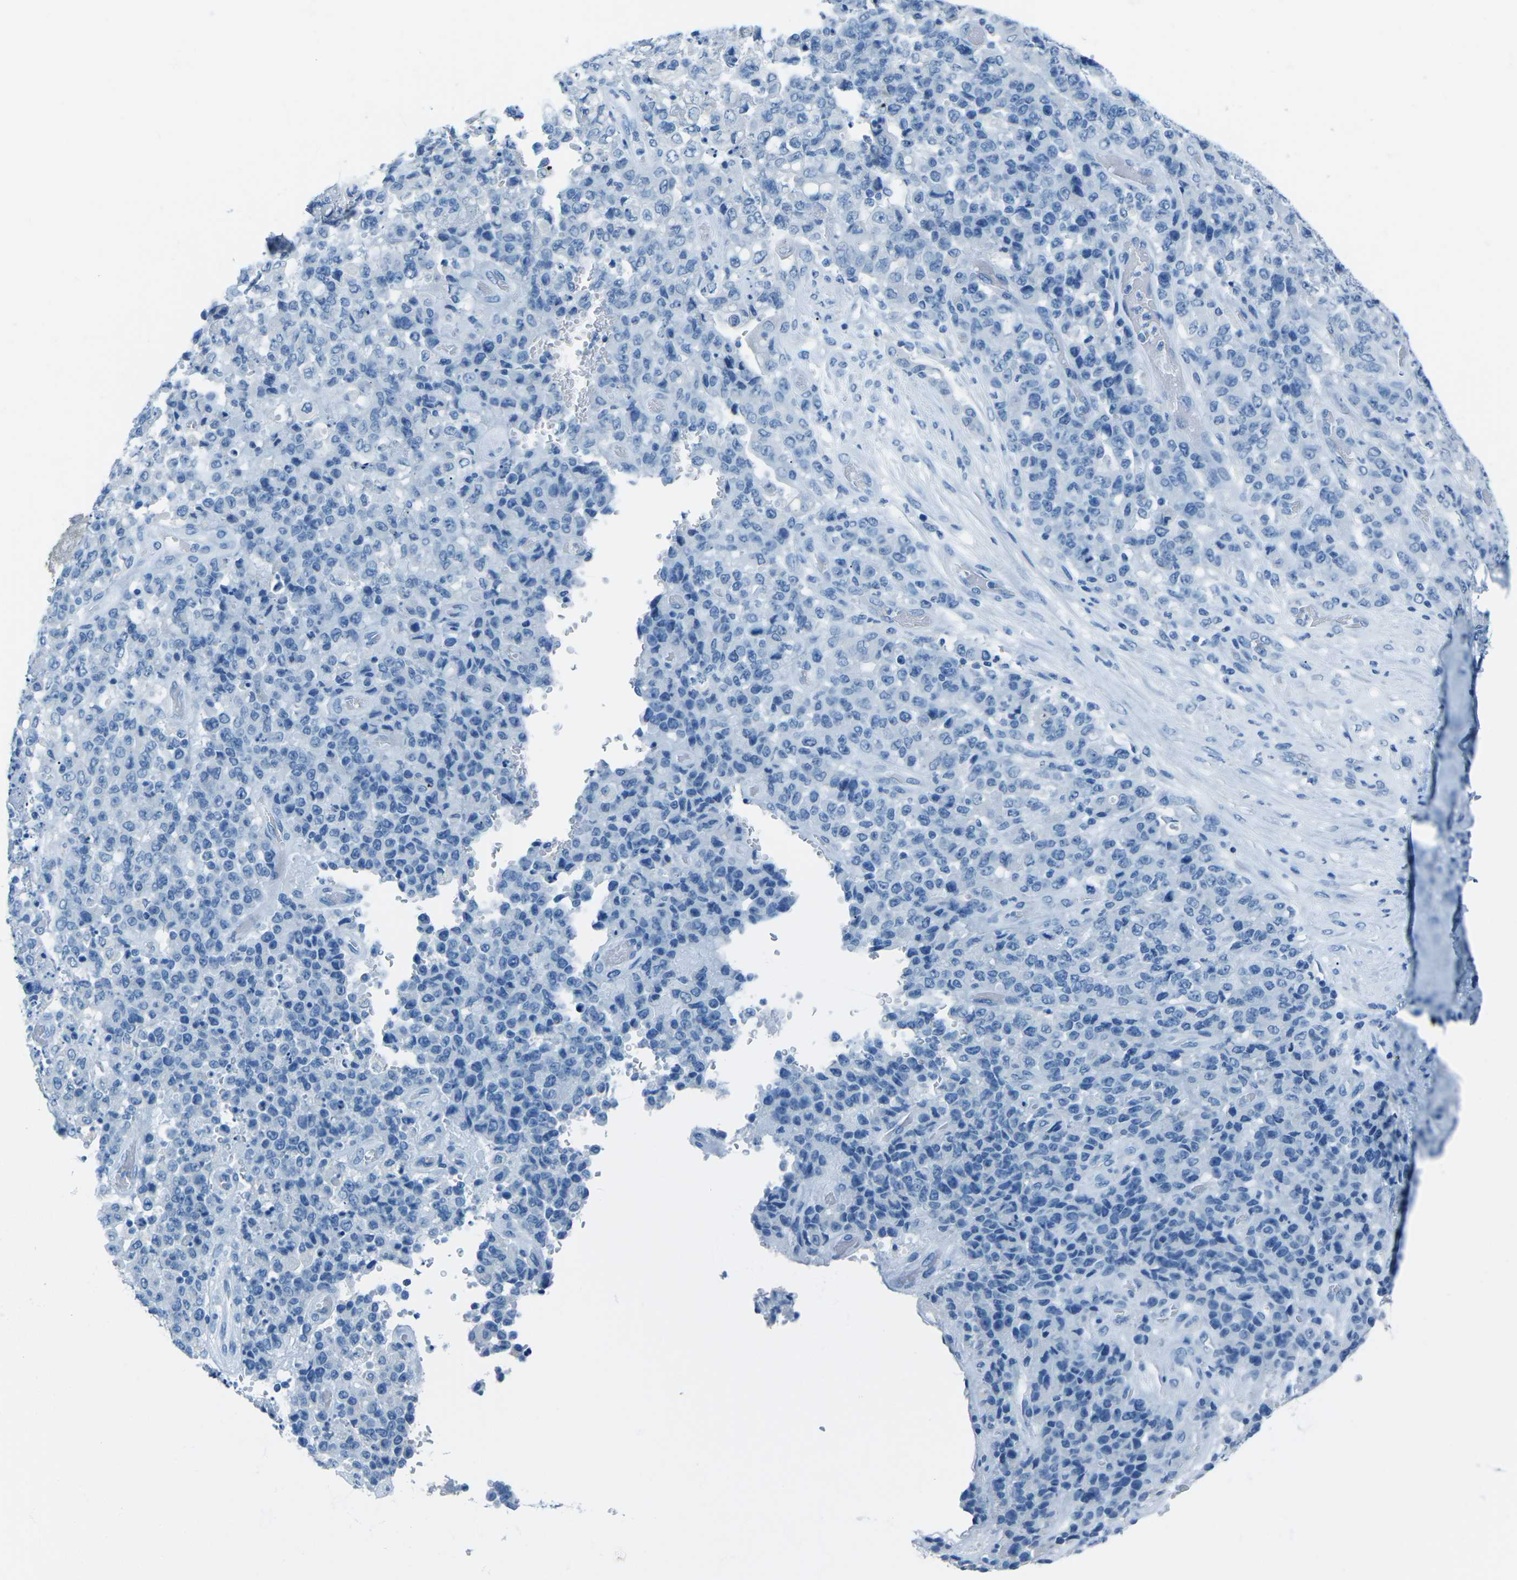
{"staining": {"intensity": "negative", "quantity": "none", "location": "none"}, "tissue": "stomach cancer", "cell_type": "Tumor cells", "image_type": "cancer", "snomed": [{"axis": "morphology", "description": "Adenocarcinoma, NOS"}, {"axis": "topography", "description": "Stomach"}], "caption": "Immunohistochemistry image of human stomach cancer stained for a protein (brown), which exhibits no expression in tumor cells. Brightfield microscopy of IHC stained with DAB (3,3'-diaminobenzidine) (brown) and hematoxylin (blue), captured at high magnification.", "gene": "MYH8", "patient": {"sex": "female", "age": 73}}